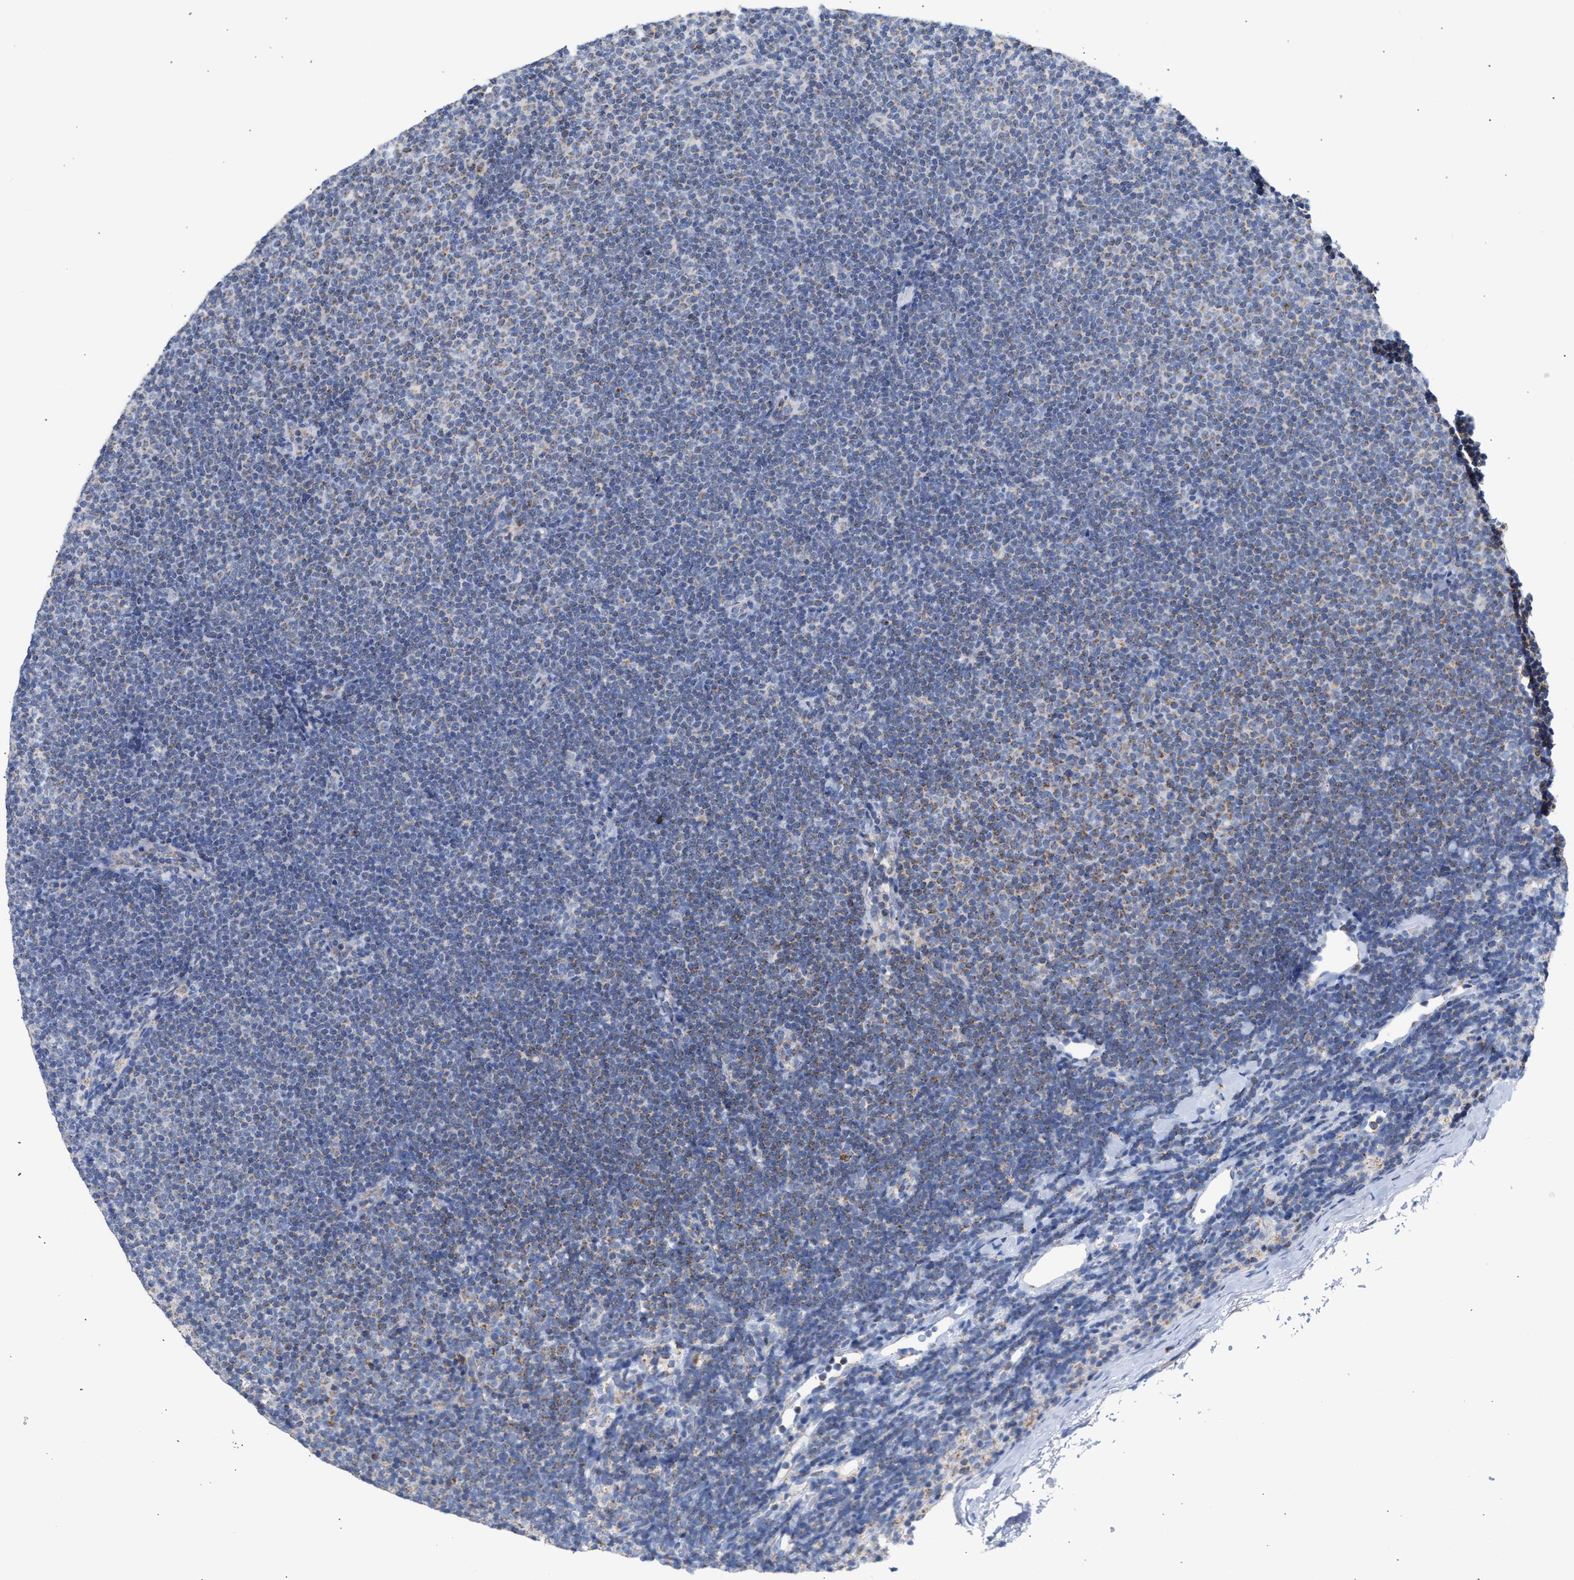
{"staining": {"intensity": "moderate", "quantity": "<25%", "location": "cytoplasmic/membranous"}, "tissue": "lymphoma", "cell_type": "Tumor cells", "image_type": "cancer", "snomed": [{"axis": "morphology", "description": "Malignant lymphoma, non-Hodgkin's type, Low grade"}, {"axis": "topography", "description": "Lymph node"}], "caption": "Protein staining reveals moderate cytoplasmic/membranous expression in approximately <25% of tumor cells in low-grade malignant lymphoma, non-Hodgkin's type.", "gene": "ACOT13", "patient": {"sex": "female", "age": 53}}